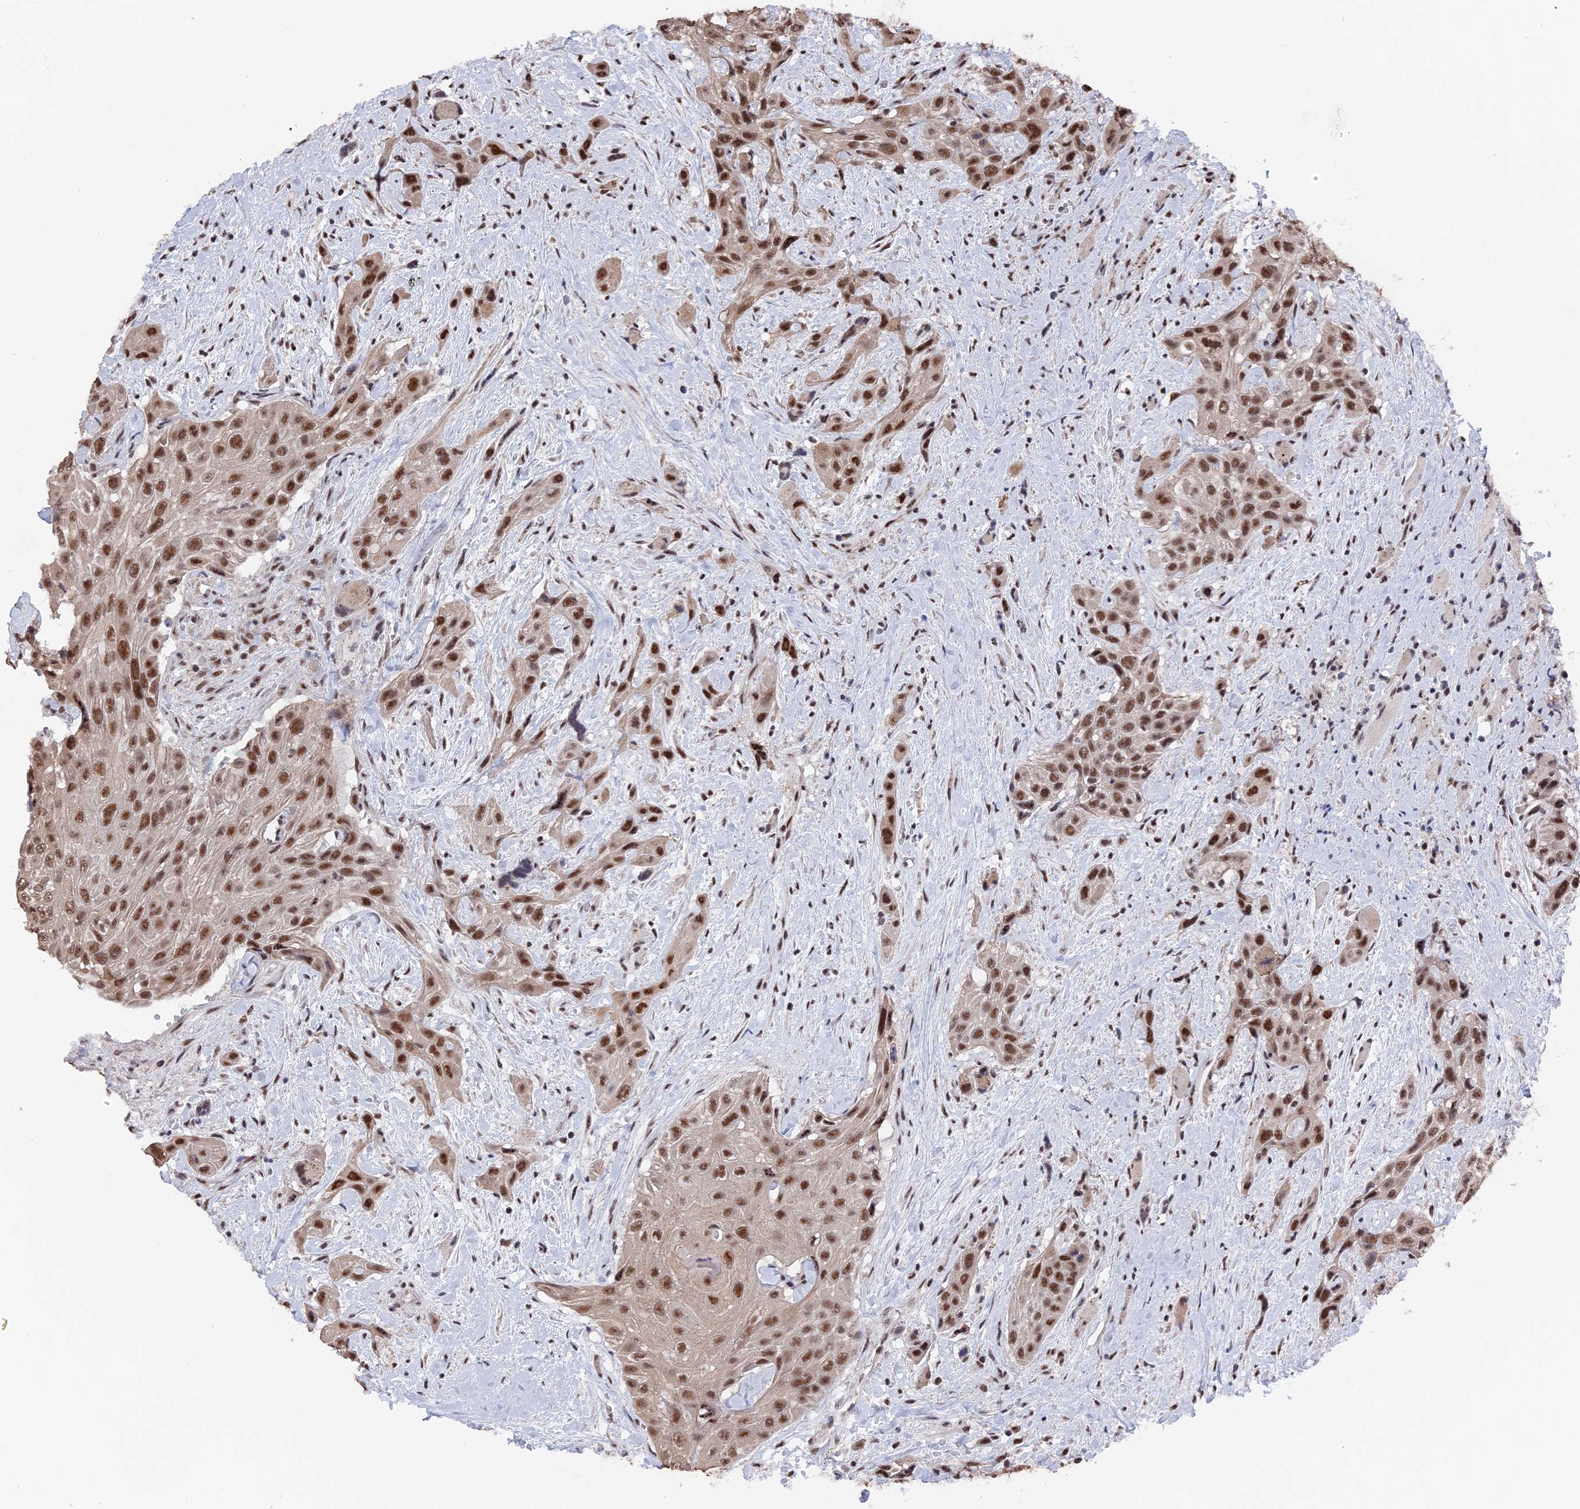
{"staining": {"intensity": "moderate", "quantity": ">75%", "location": "nuclear"}, "tissue": "head and neck cancer", "cell_type": "Tumor cells", "image_type": "cancer", "snomed": [{"axis": "morphology", "description": "Squamous cell carcinoma, NOS"}, {"axis": "topography", "description": "Head-Neck"}], "caption": "DAB immunohistochemical staining of head and neck cancer (squamous cell carcinoma) reveals moderate nuclear protein staining in approximately >75% of tumor cells.", "gene": "SF3A2", "patient": {"sex": "male", "age": 81}}